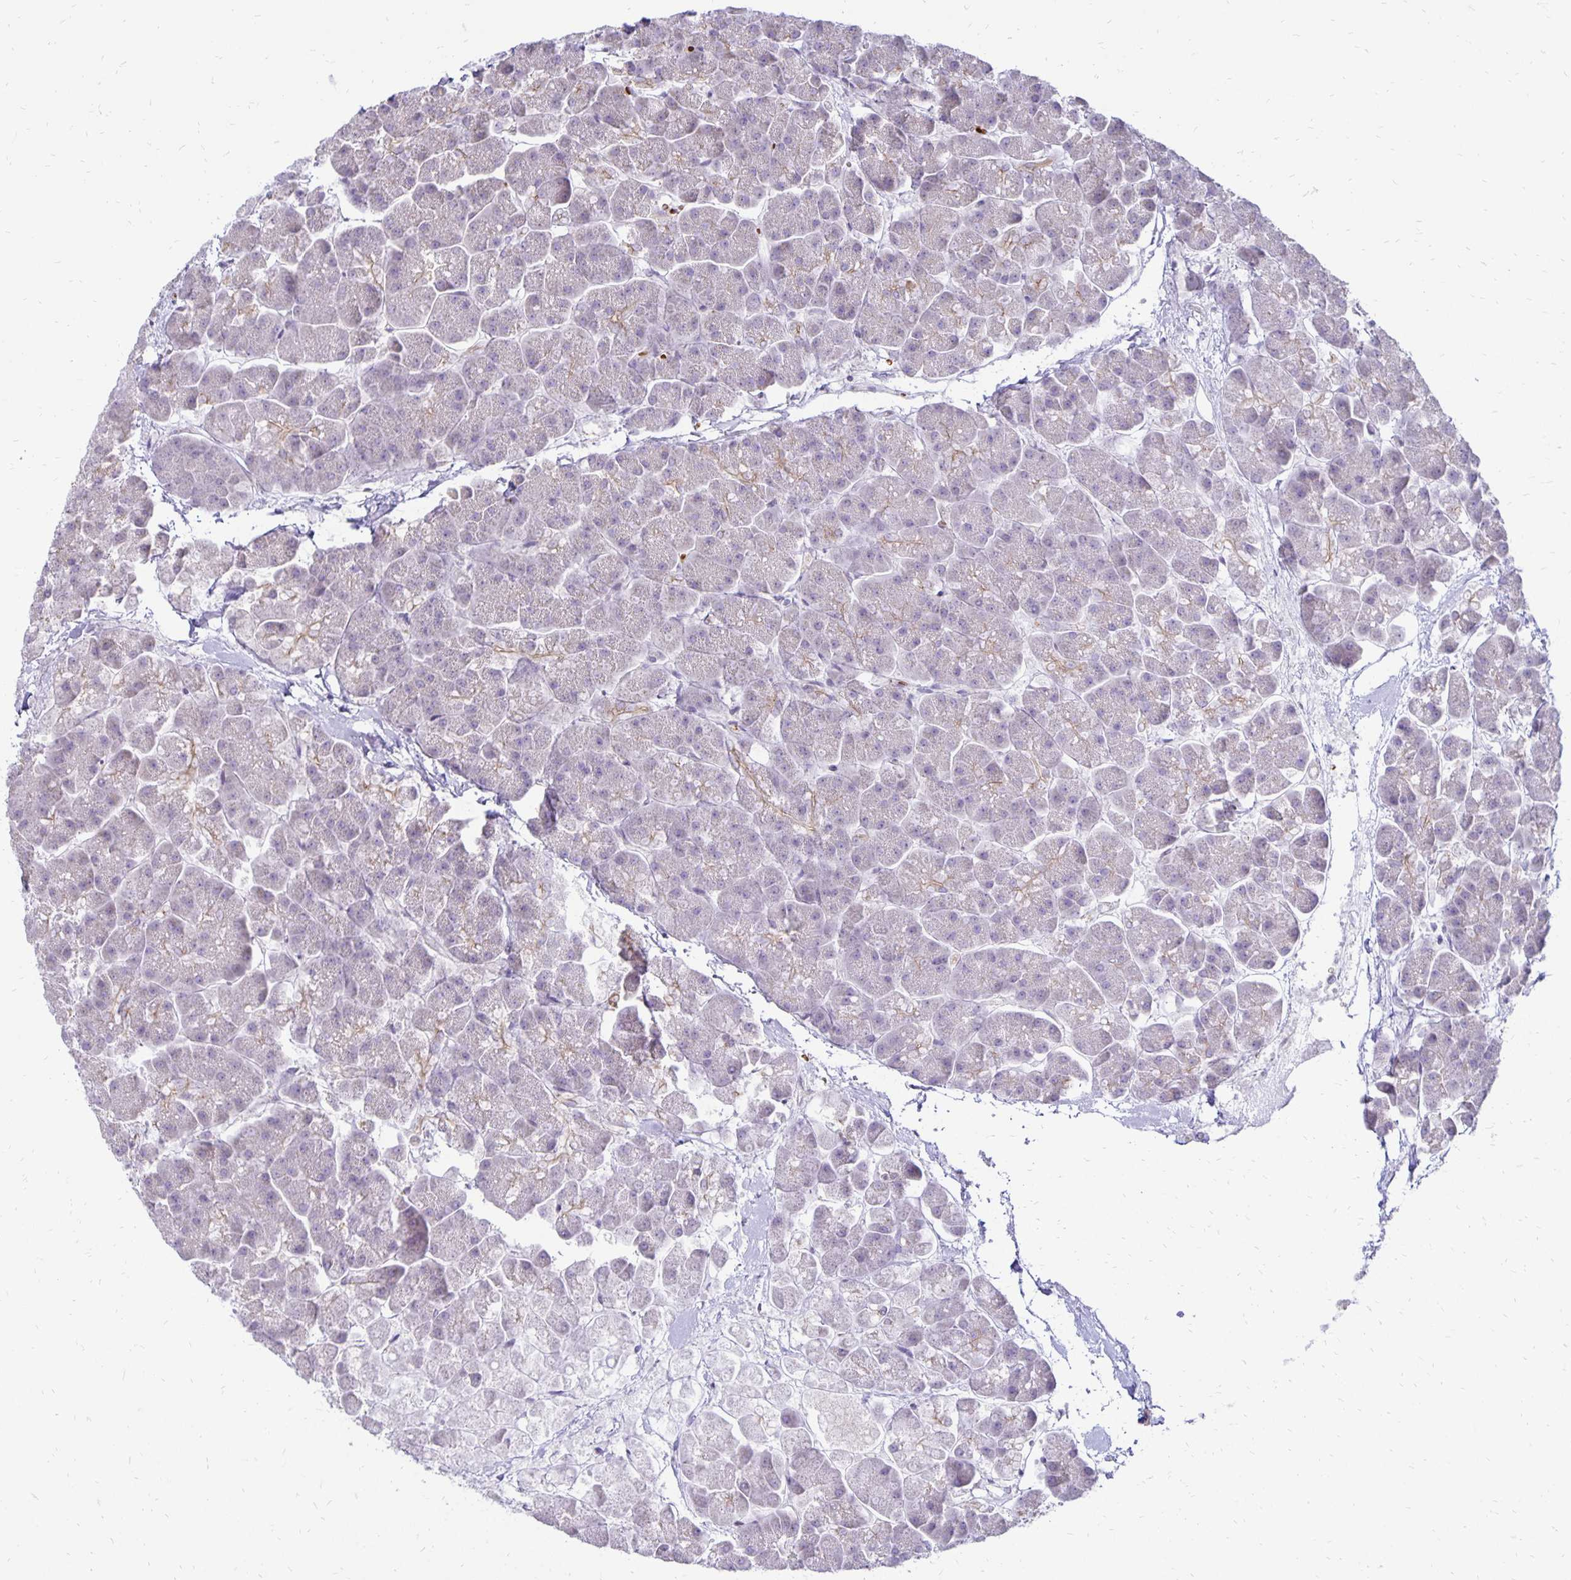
{"staining": {"intensity": "moderate", "quantity": "<25%", "location": "cytoplasmic/membranous"}, "tissue": "pancreas", "cell_type": "Exocrine glandular cells", "image_type": "normal", "snomed": [{"axis": "morphology", "description": "Normal tissue, NOS"}, {"axis": "topography", "description": "Pancreas"}, {"axis": "topography", "description": "Peripheral nerve tissue"}], "caption": "High-magnification brightfield microscopy of normal pancreas stained with DAB (brown) and counterstained with hematoxylin (blue). exocrine glandular cells exhibit moderate cytoplasmic/membranous positivity is identified in about<25% of cells. (DAB (3,3'-diaminobenzidine) IHC with brightfield microscopy, high magnification).", "gene": "FN3K", "patient": {"sex": "male", "age": 54}}